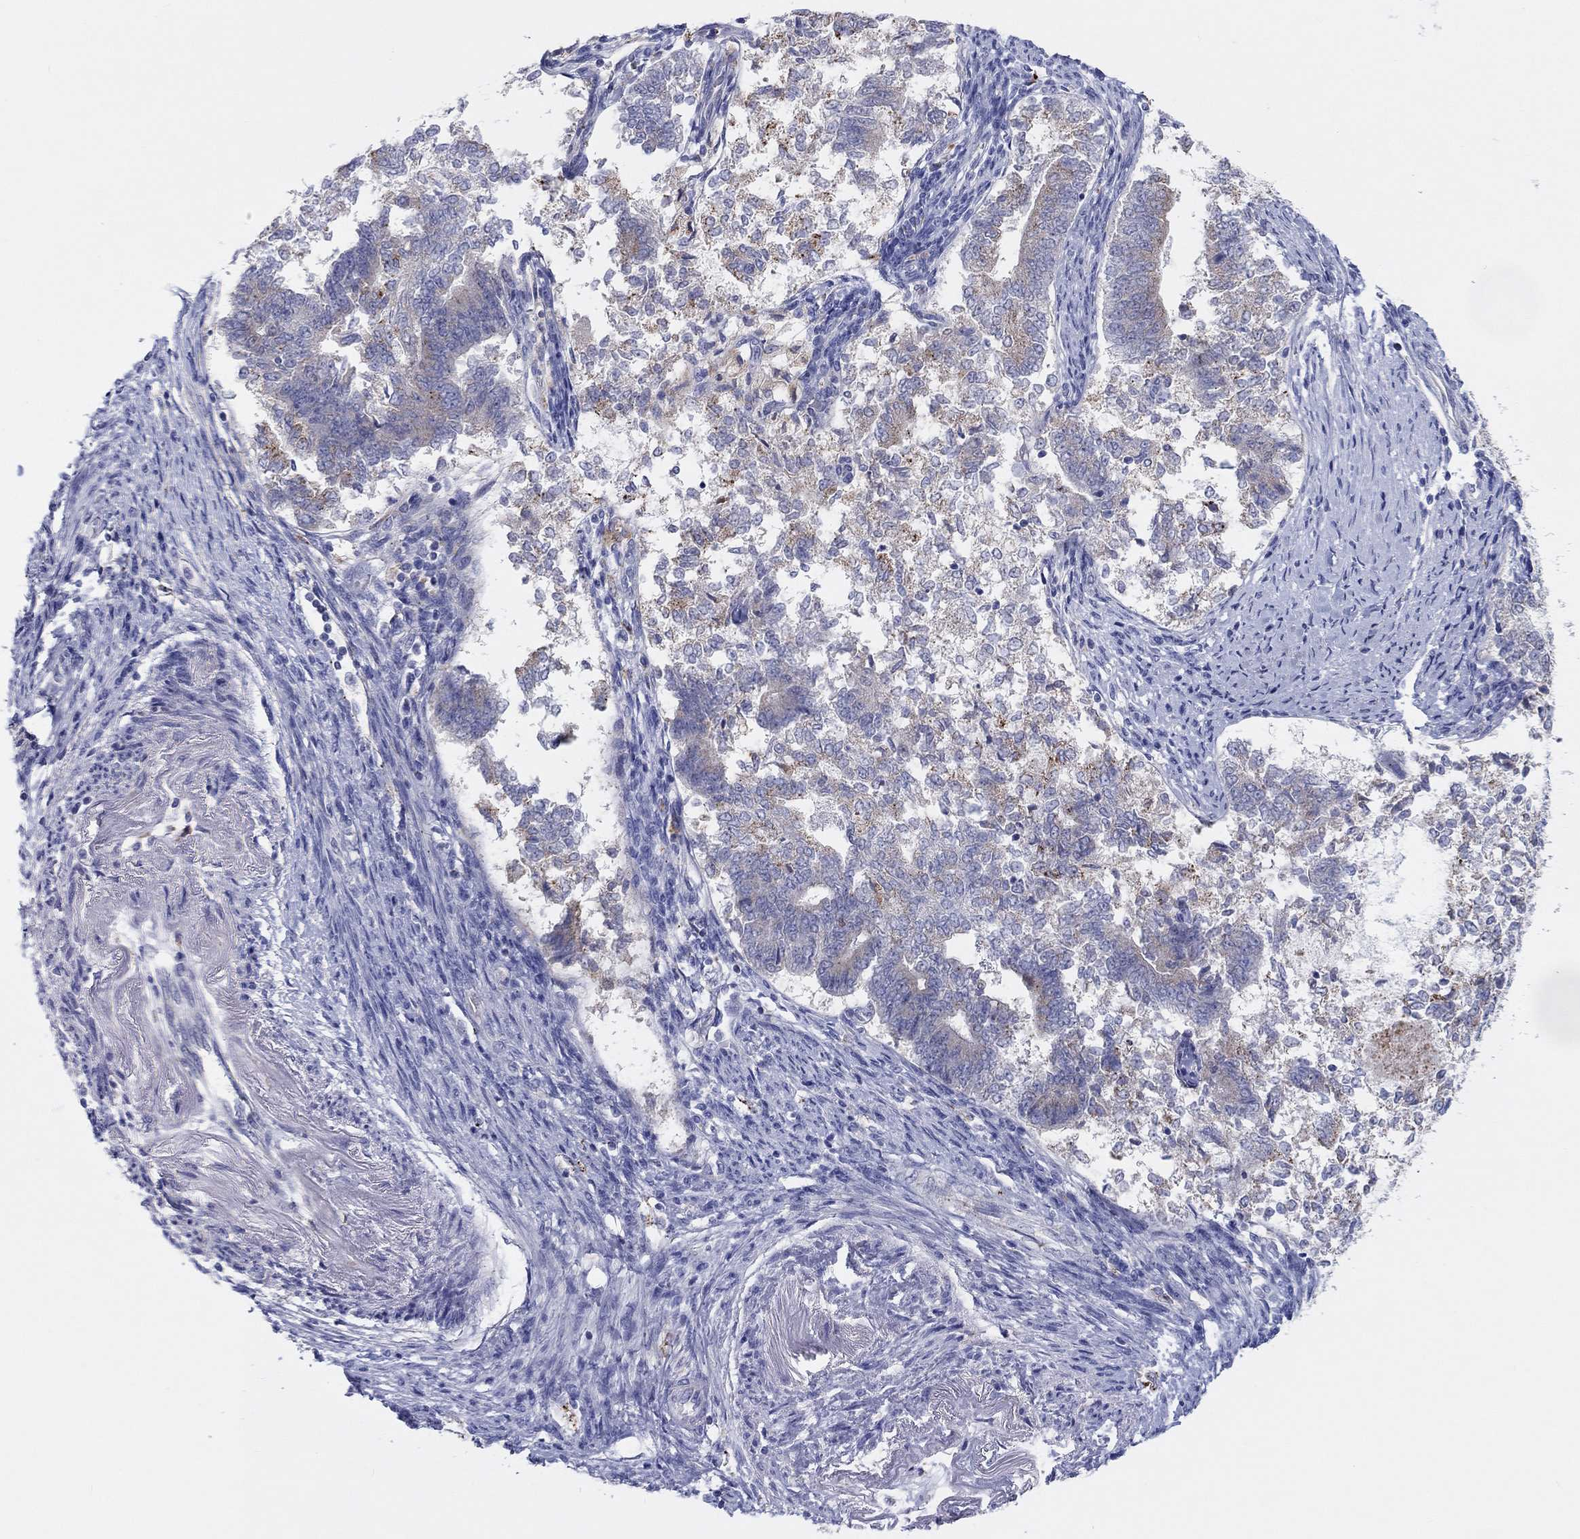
{"staining": {"intensity": "weak", "quantity": "<25%", "location": "cytoplasmic/membranous"}, "tissue": "endometrial cancer", "cell_type": "Tumor cells", "image_type": "cancer", "snomed": [{"axis": "morphology", "description": "Adenocarcinoma, NOS"}, {"axis": "topography", "description": "Endometrium"}], "caption": "Tumor cells are negative for brown protein staining in endometrial cancer.", "gene": "BCO2", "patient": {"sex": "female", "age": 65}}